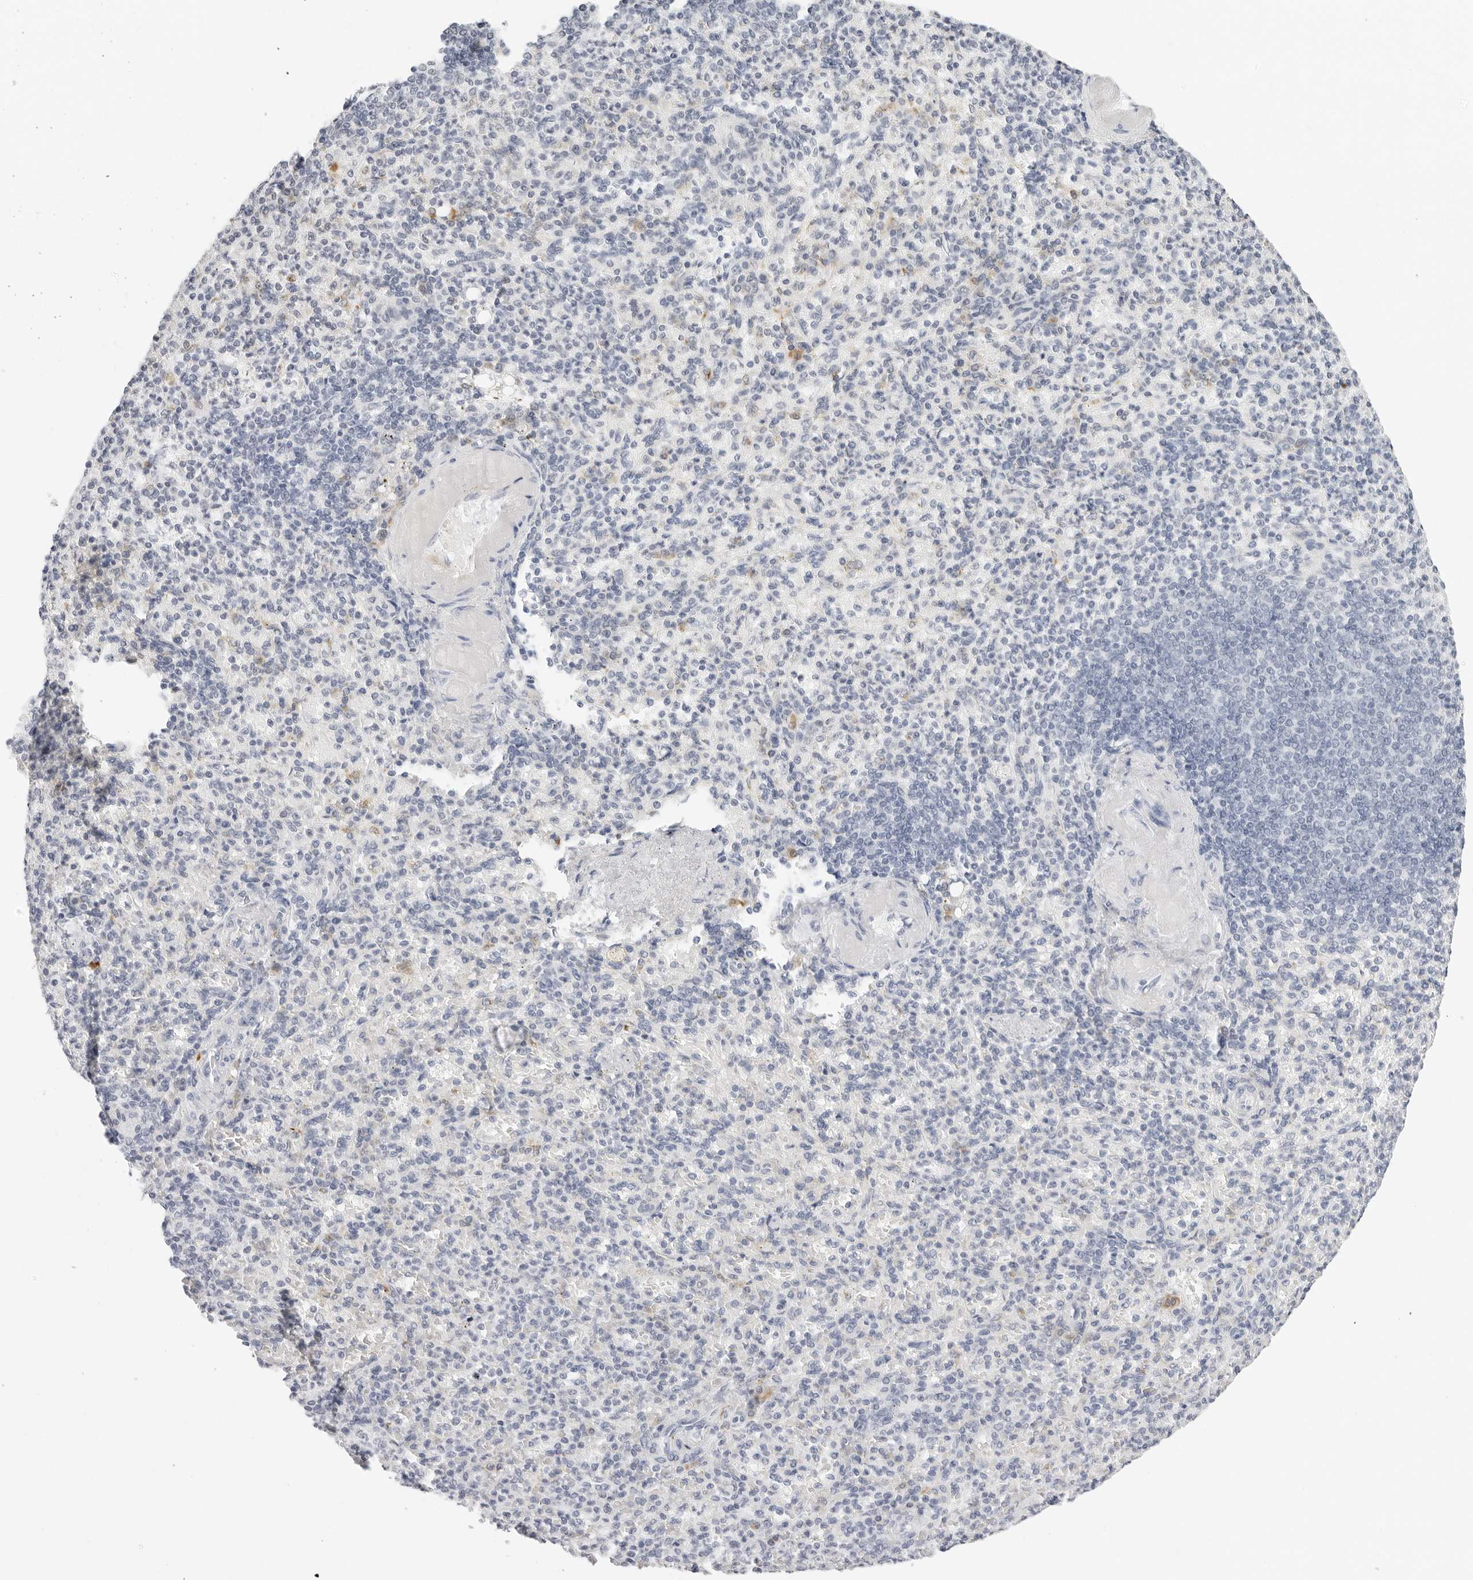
{"staining": {"intensity": "negative", "quantity": "none", "location": "none"}, "tissue": "spleen", "cell_type": "Cells in red pulp", "image_type": "normal", "snomed": [{"axis": "morphology", "description": "Normal tissue, NOS"}, {"axis": "topography", "description": "Spleen"}], "caption": "Immunohistochemistry (IHC) image of unremarkable human spleen stained for a protein (brown), which reveals no staining in cells in red pulp.", "gene": "EDN2", "patient": {"sex": "female", "age": 74}}